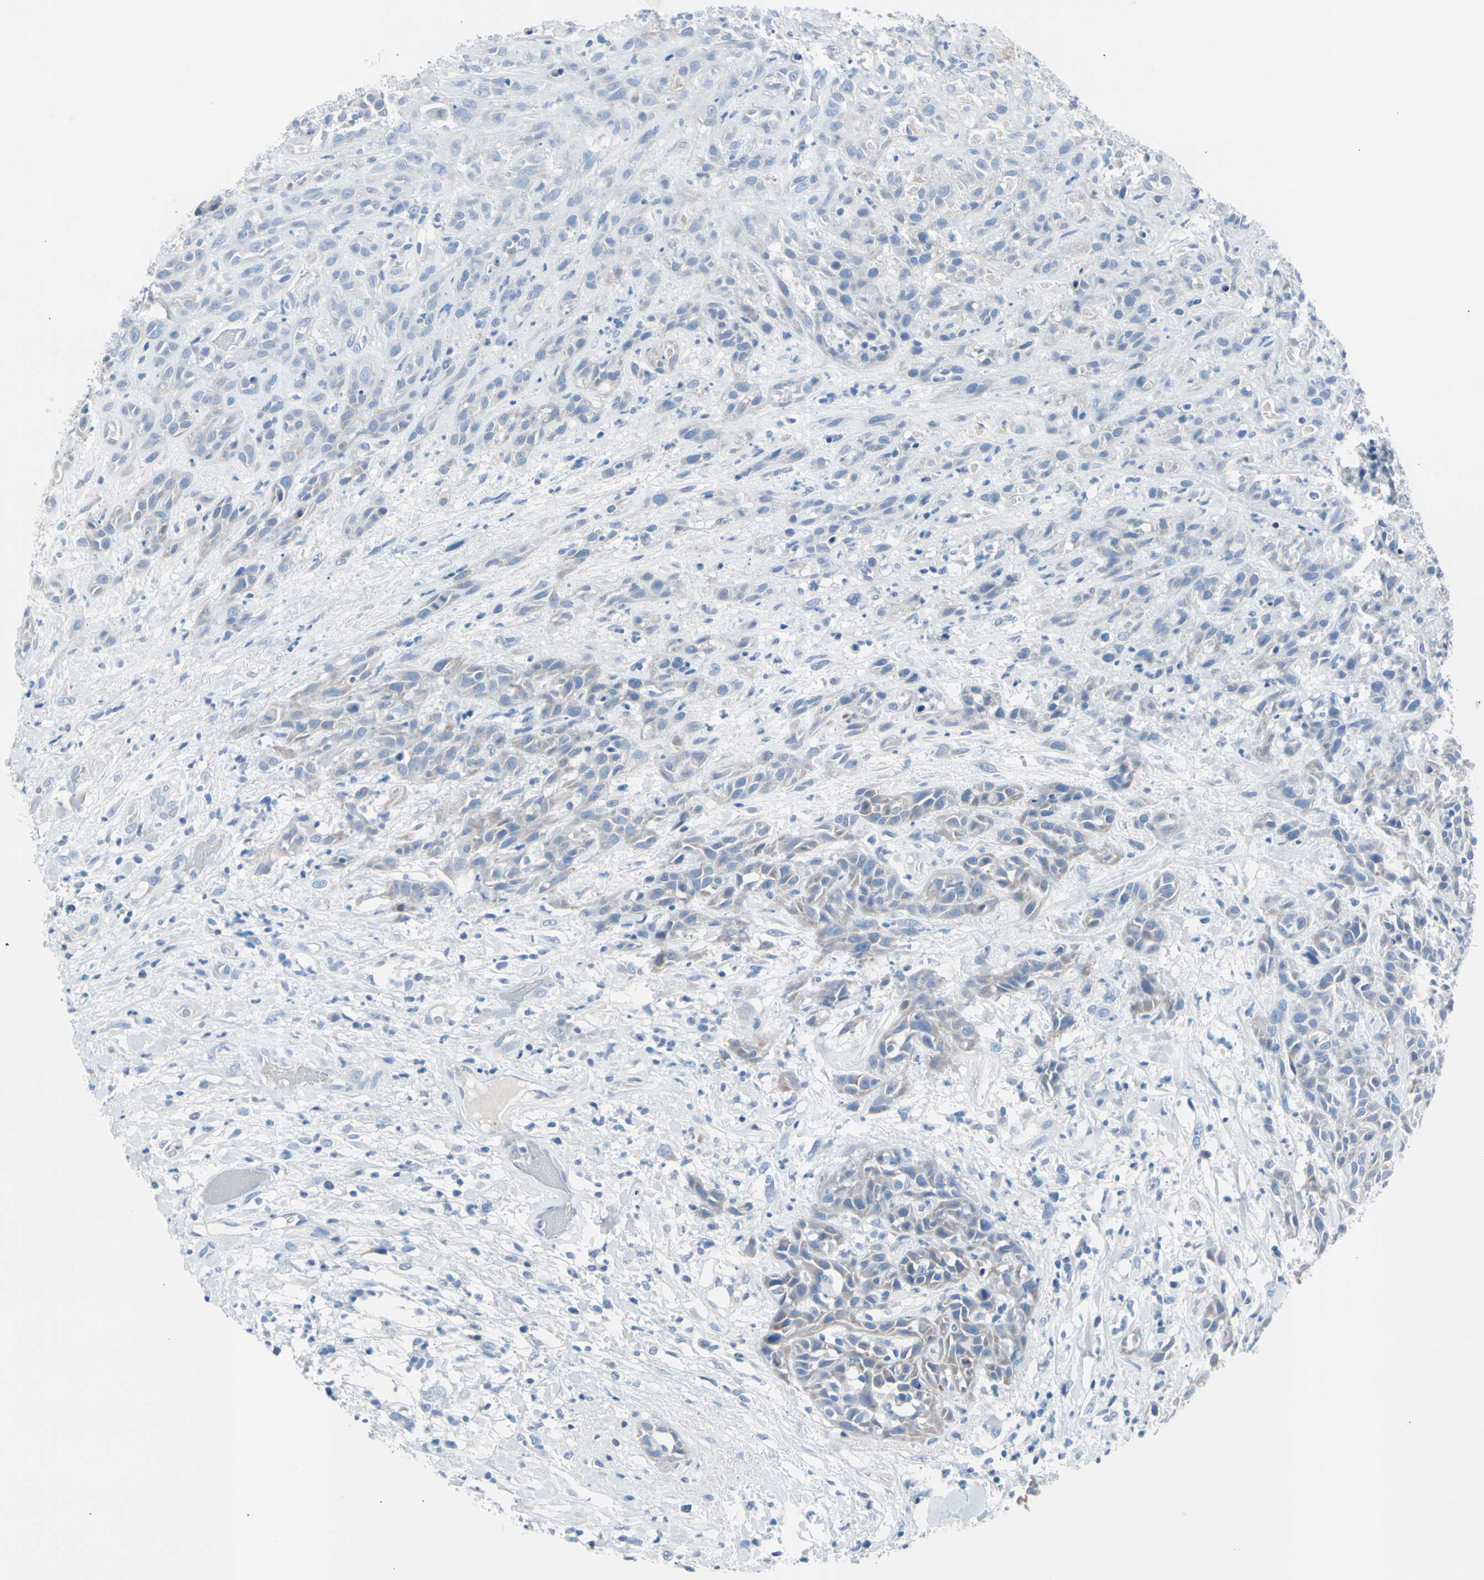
{"staining": {"intensity": "weak", "quantity": "<25%", "location": "cytoplasmic/membranous"}, "tissue": "head and neck cancer", "cell_type": "Tumor cells", "image_type": "cancer", "snomed": [{"axis": "morphology", "description": "Normal tissue, NOS"}, {"axis": "morphology", "description": "Squamous cell carcinoma, NOS"}, {"axis": "topography", "description": "Cartilage tissue"}, {"axis": "topography", "description": "Head-Neck"}], "caption": "Protein analysis of squamous cell carcinoma (head and neck) displays no significant staining in tumor cells.", "gene": "TPO", "patient": {"sex": "male", "age": 62}}